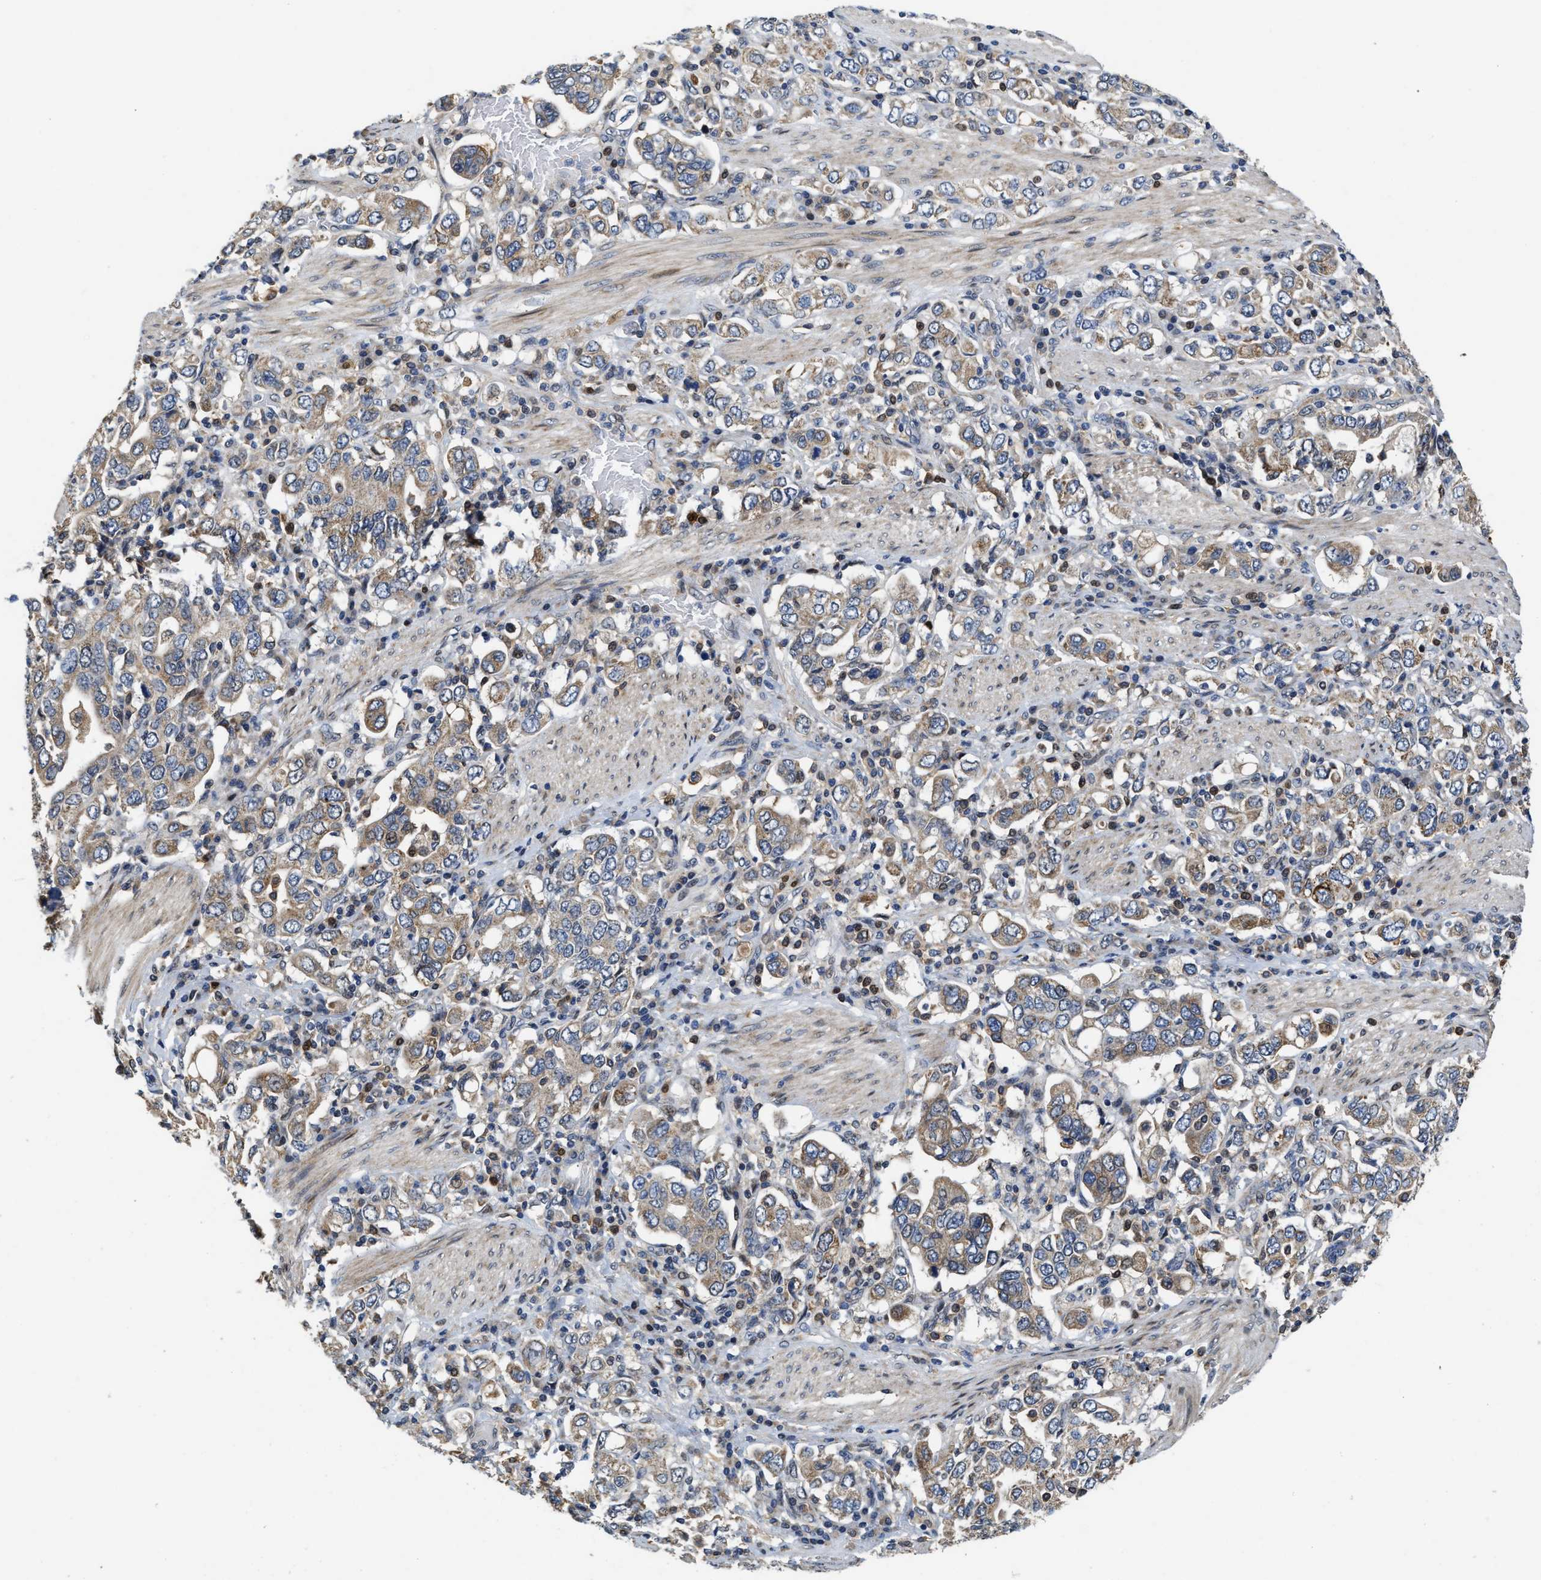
{"staining": {"intensity": "weak", "quantity": "25%-75%", "location": "cytoplasmic/membranous"}, "tissue": "stomach cancer", "cell_type": "Tumor cells", "image_type": "cancer", "snomed": [{"axis": "morphology", "description": "Adenocarcinoma, NOS"}, {"axis": "topography", "description": "Stomach, upper"}], "caption": "The immunohistochemical stain highlights weak cytoplasmic/membranous positivity in tumor cells of adenocarcinoma (stomach) tissue.", "gene": "SCYL2", "patient": {"sex": "male", "age": 62}}